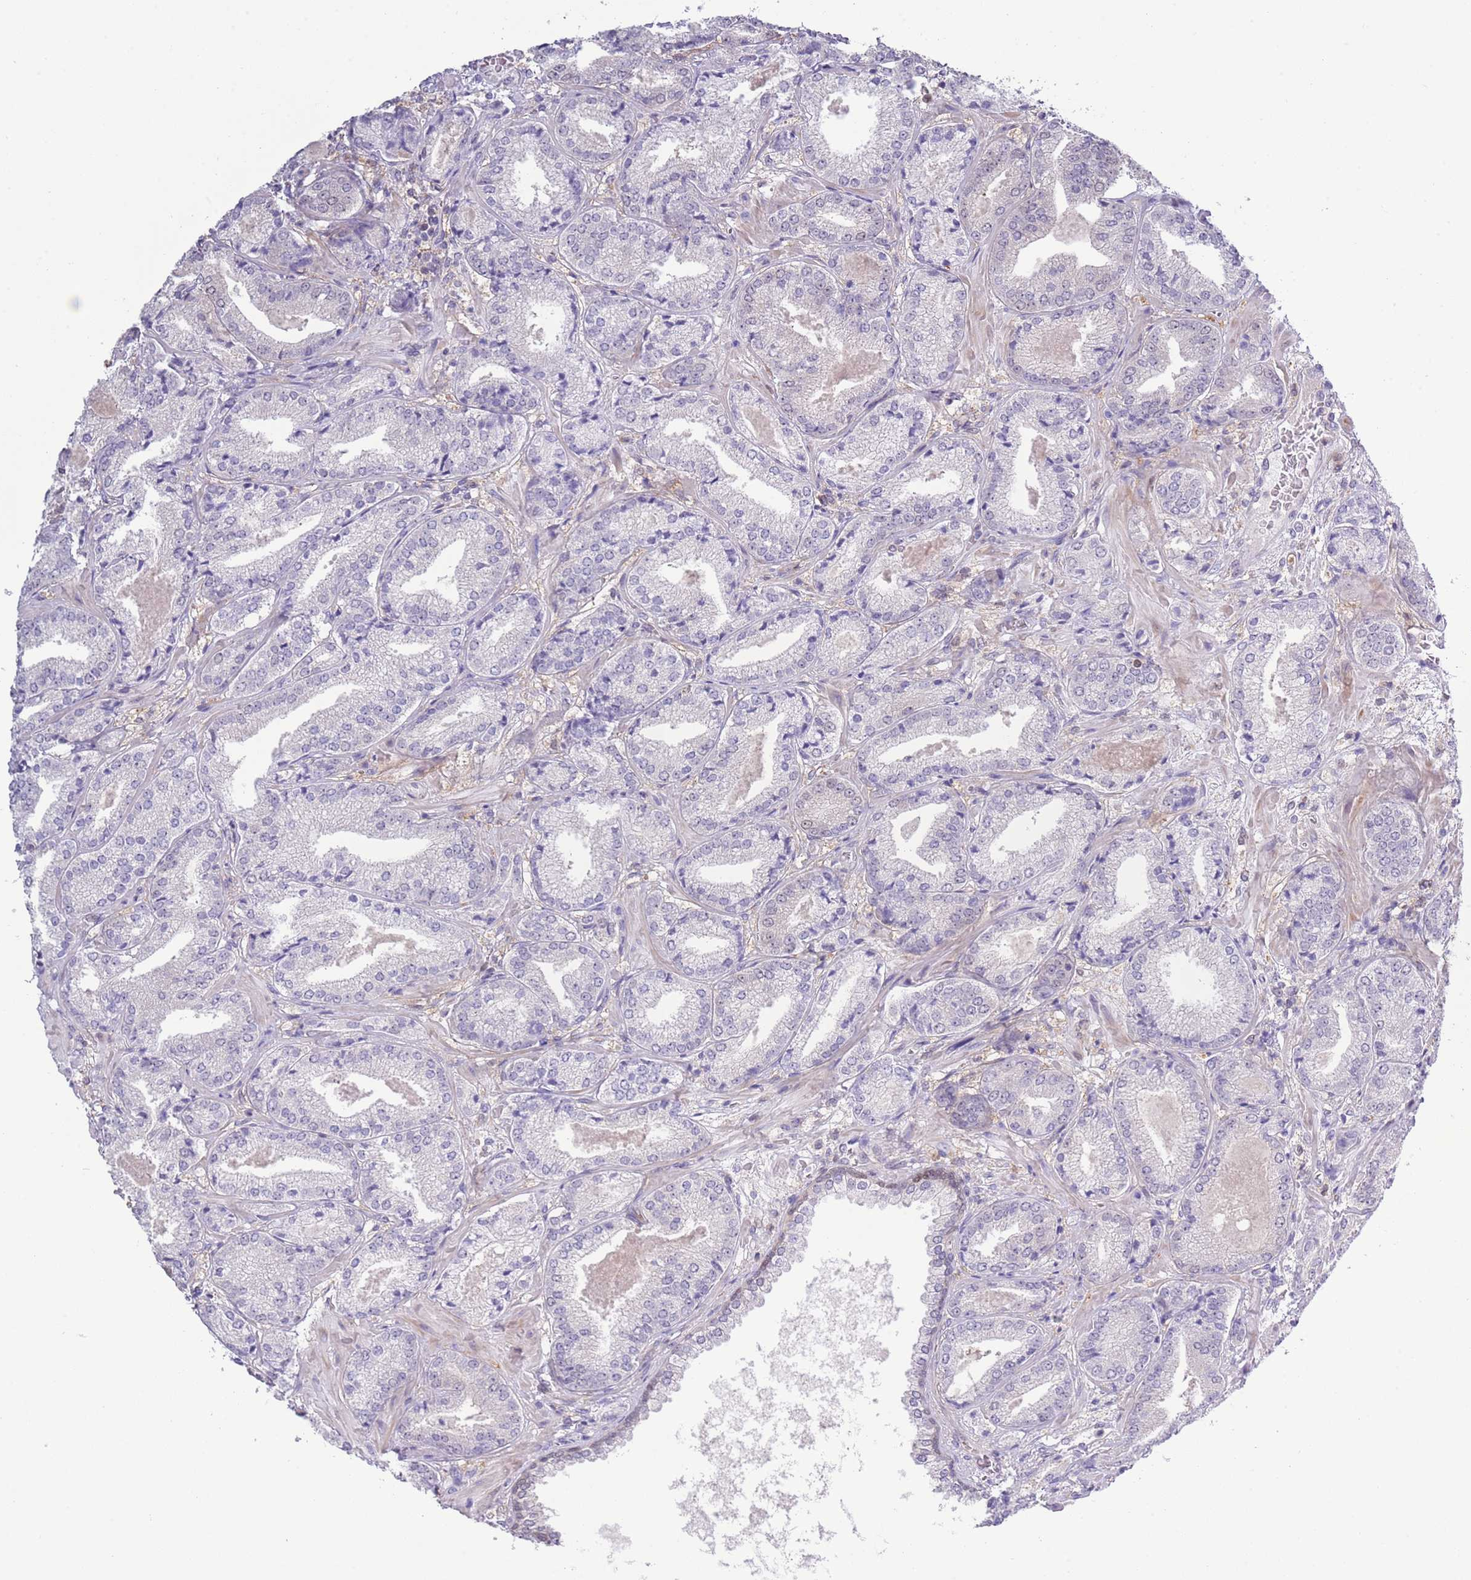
{"staining": {"intensity": "negative", "quantity": "none", "location": "none"}, "tissue": "prostate cancer", "cell_type": "Tumor cells", "image_type": "cancer", "snomed": [{"axis": "morphology", "description": "Adenocarcinoma, High grade"}, {"axis": "topography", "description": "Prostate"}], "caption": "There is no significant positivity in tumor cells of prostate high-grade adenocarcinoma.", "gene": "NBPF6", "patient": {"sex": "male", "age": 63}}